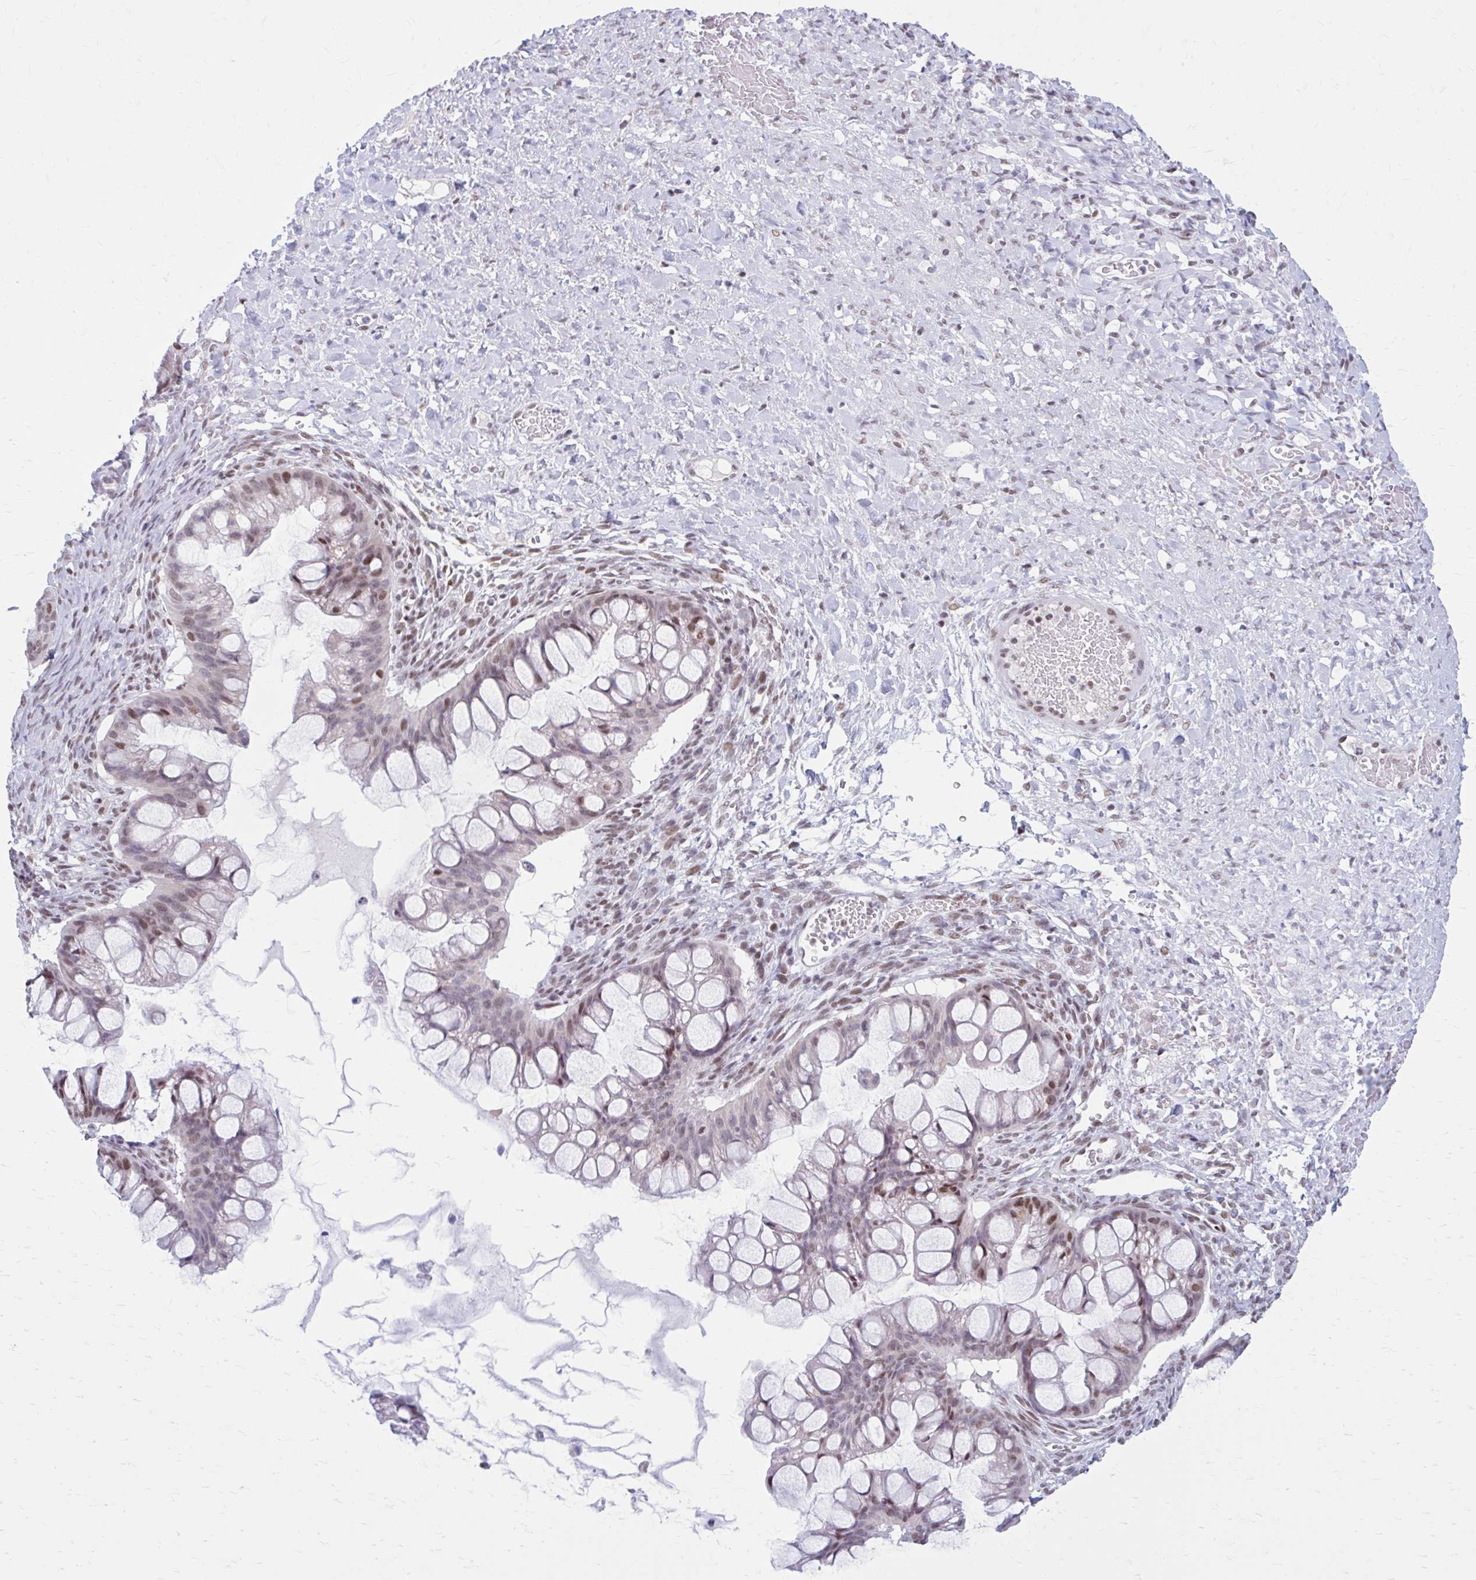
{"staining": {"intensity": "moderate", "quantity": "25%-75%", "location": "nuclear"}, "tissue": "ovarian cancer", "cell_type": "Tumor cells", "image_type": "cancer", "snomed": [{"axis": "morphology", "description": "Cystadenocarcinoma, mucinous, NOS"}, {"axis": "topography", "description": "Ovary"}], "caption": "High-power microscopy captured an immunohistochemistry image of ovarian cancer (mucinous cystadenocarcinoma), revealing moderate nuclear positivity in about 25%-75% of tumor cells.", "gene": "PABIR1", "patient": {"sex": "female", "age": 73}}